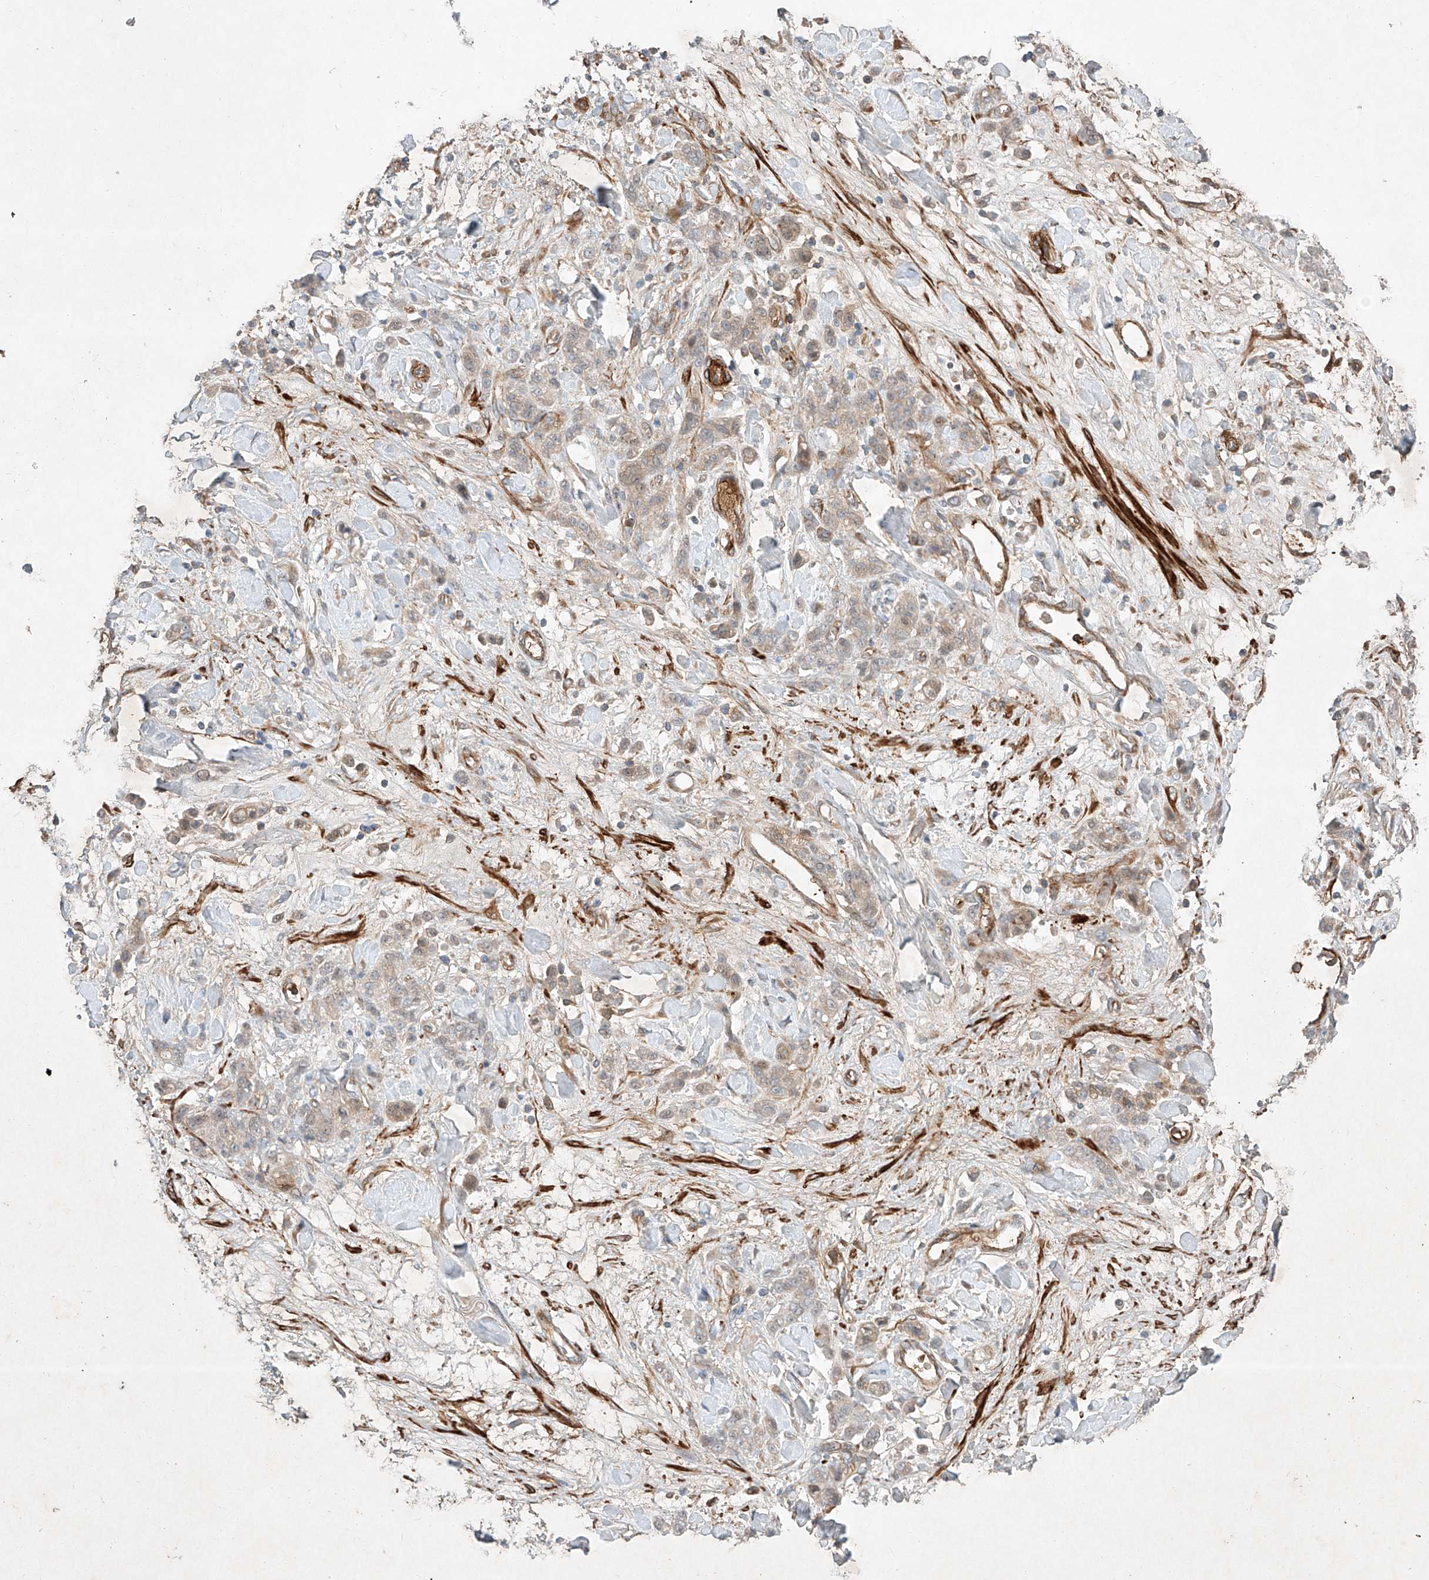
{"staining": {"intensity": "weak", "quantity": ">75%", "location": "cytoplasmic/membranous"}, "tissue": "stomach cancer", "cell_type": "Tumor cells", "image_type": "cancer", "snomed": [{"axis": "morphology", "description": "Normal tissue, NOS"}, {"axis": "morphology", "description": "Adenocarcinoma, NOS"}, {"axis": "topography", "description": "Stomach"}], "caption": "The image shows staining of stomach cancer (adenocarcinoma), revealing weak cytoplasmic/membranous protein expression (brown color) within tumor cells. (Brightfield microscopy of DAB IHC at high magnification).", "gene": "ARHGAP33", "patient": {"sex": "male", "age": 82}}